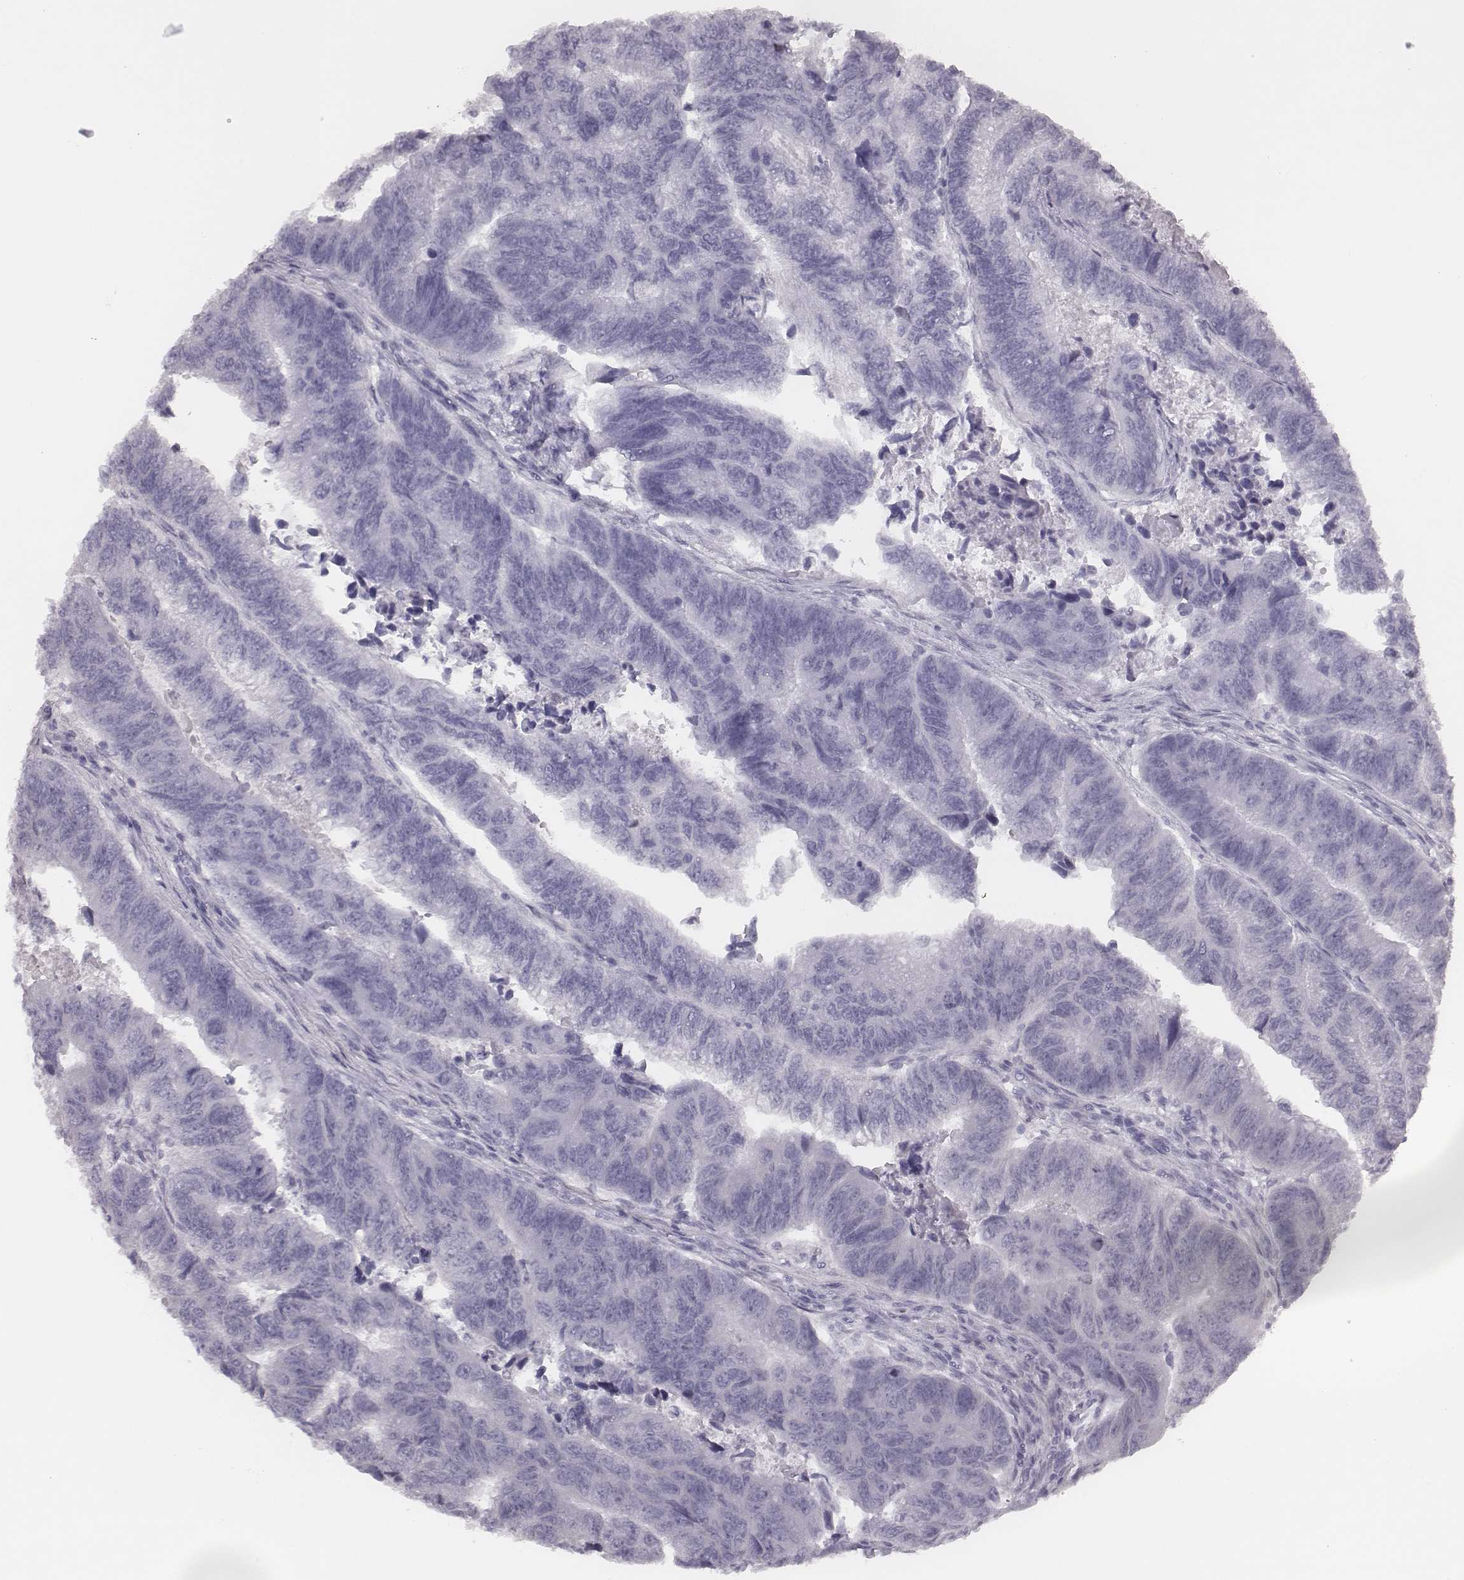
{"staining": {"intensity": "negative", "quantity": "none", "location": "none"}, "tissue": "colorectal cancer", "cell_type": "Tumor cells", "image_type": "cancer", "snomed": [{"axis": "morphology", "description": "Adenocarcinoma, NOS"}, {"axis": "topography", "description": "Colon"}], "caption": "An immunohistochemistry (IHC) photomicrograph of adenocarcinoma (colorectal) is shown. There is no staining in tumor cells of adenocarcinoma (colorectal). (IHC, brightfield microscopy, high magnification).", "gene": "SEPTIN14", "patient": {"sex": "female", "age": 65}}